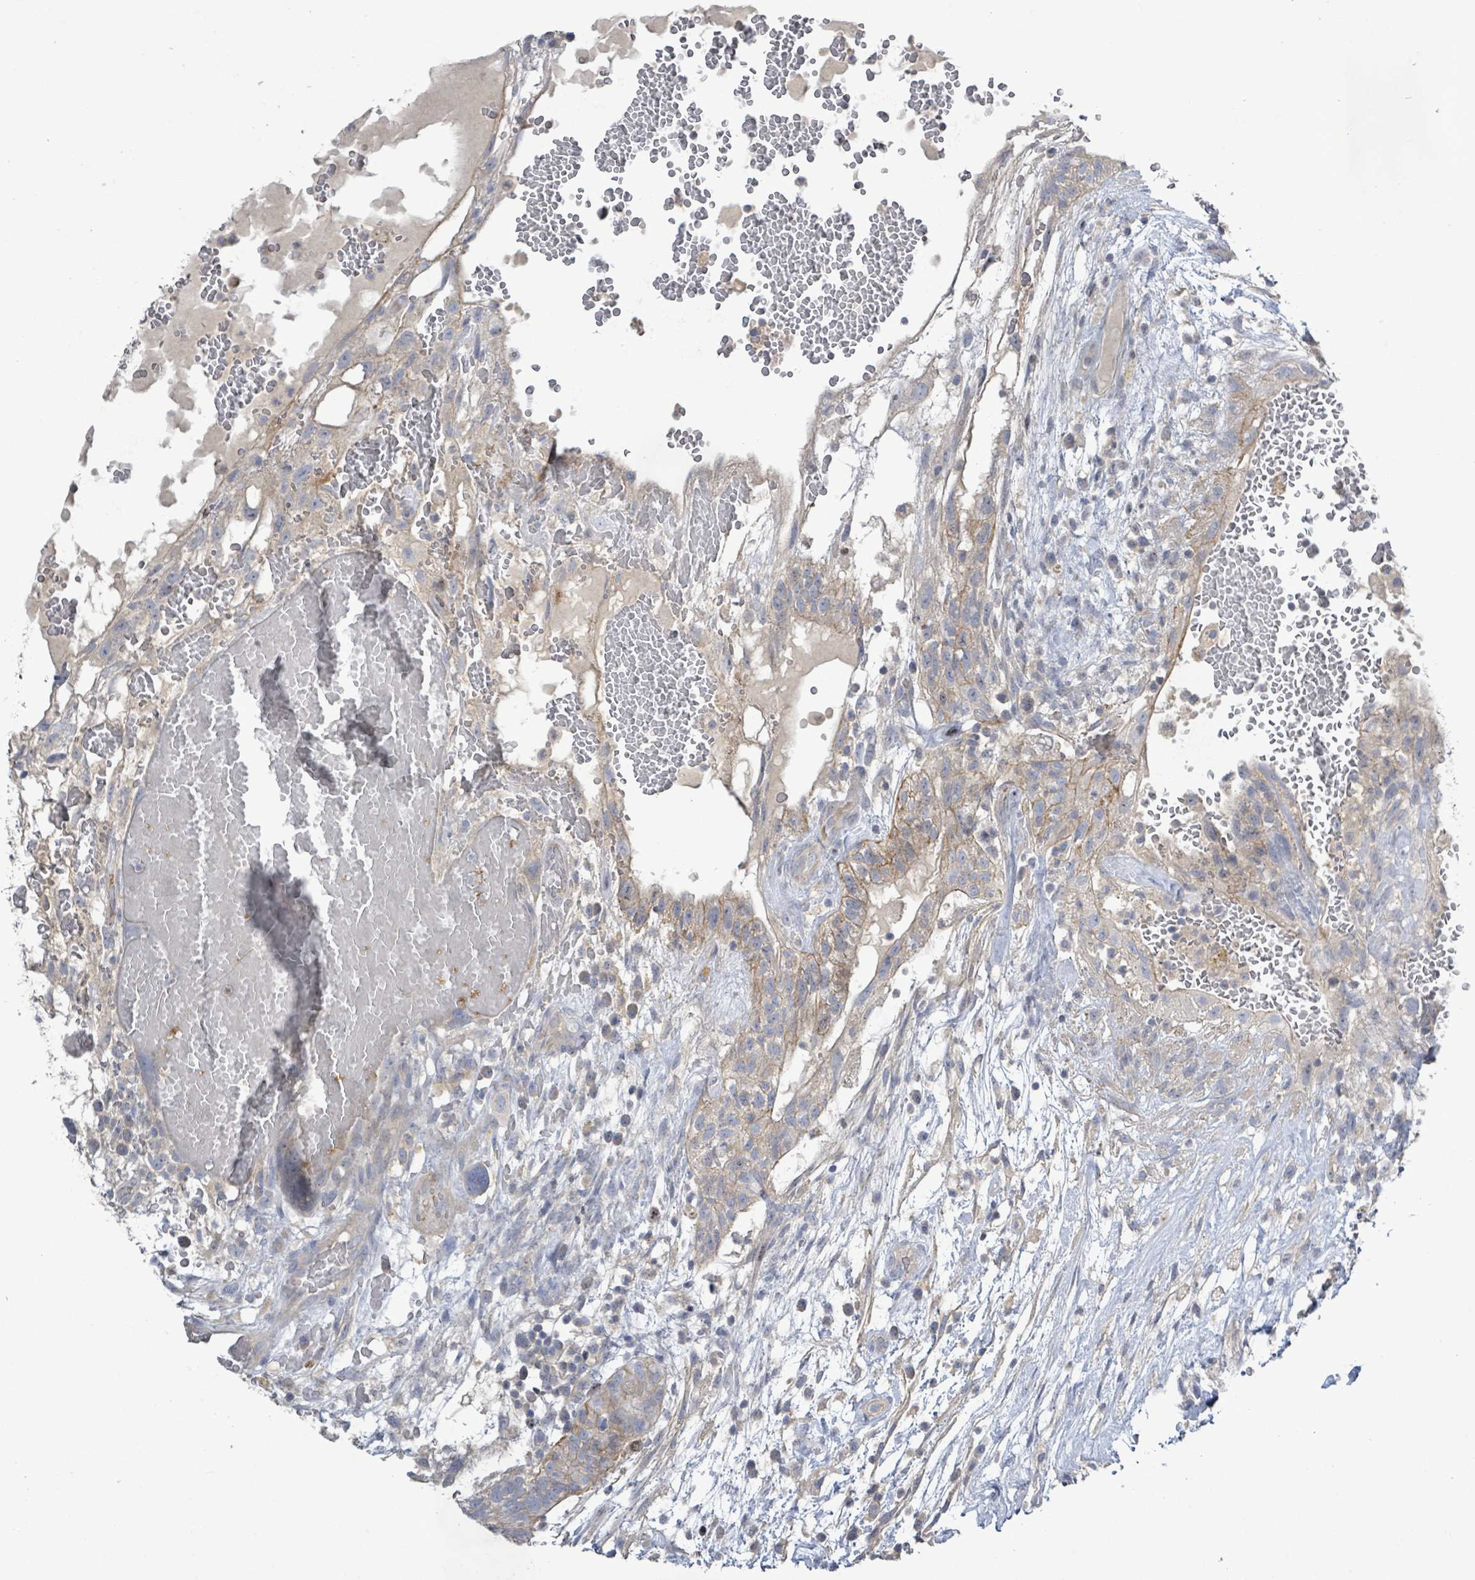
{"staining": {"intensity": "moderate", "quantity": "<25%", "location": "cytoplasmic/membranous"}, "tissue": "testis cancer", "cell_type": "Tumor cells", "image_type": "cancer", "snomed": [{"axis": "morphology", "description": "Normal tissue, NOS"}, {"axis": "morphology", "description": "Carcinoma, Embryonal, NOS"}, {"axis": "topography", "description": "Testis"}], "caption": "Immunohistochemistry (IHC) (DAB (3,3'-diaminobenzidine)) staining of testis cancer displays moderate cytoplasmic/membranous protein staining in approximately <25% of tumor cells.", "gene": "KRAS", "patient": {"sex": "male", "age": 32}}